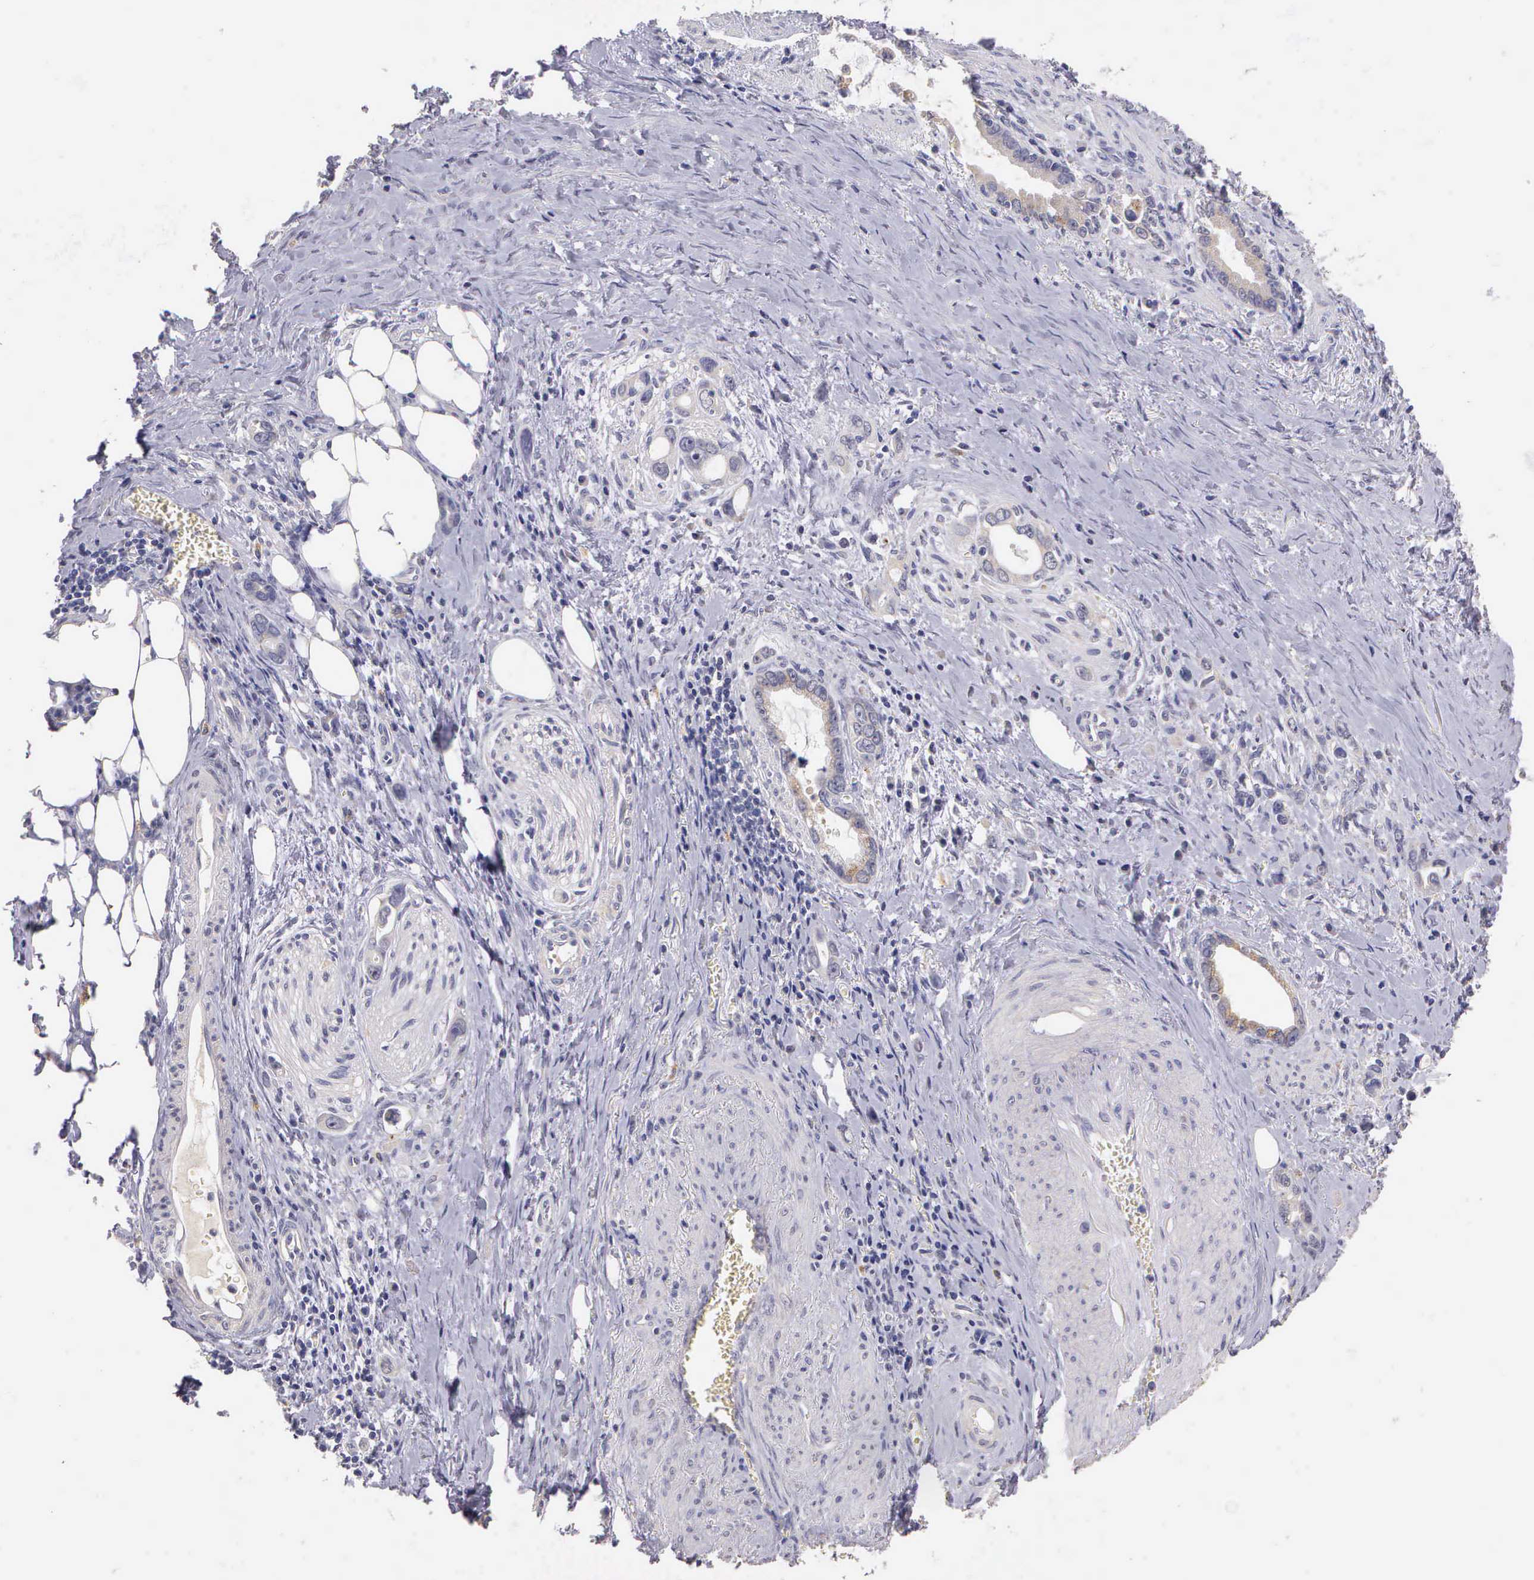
{"staining": {"intensity": "weak", "quantity": "<25%", "location": "cytoplasmic/membranous"}, "tissue": "stomach cancer", "cell_type": "Tumor cells", "image_type": "cancer", "snomed": [{"axis": "morphology", "description": "Adenocarcinoma, NOS"}, {"axis": "topography", "description": "Stomach"}], "caption": "IHC histopathology image of neoplastic tissue: stomach cancer stained with DAB demonstrates no significant protein expression in tumor cells.", "gene": "ESR1", "patient": {"sex": "male", "age": 78}}